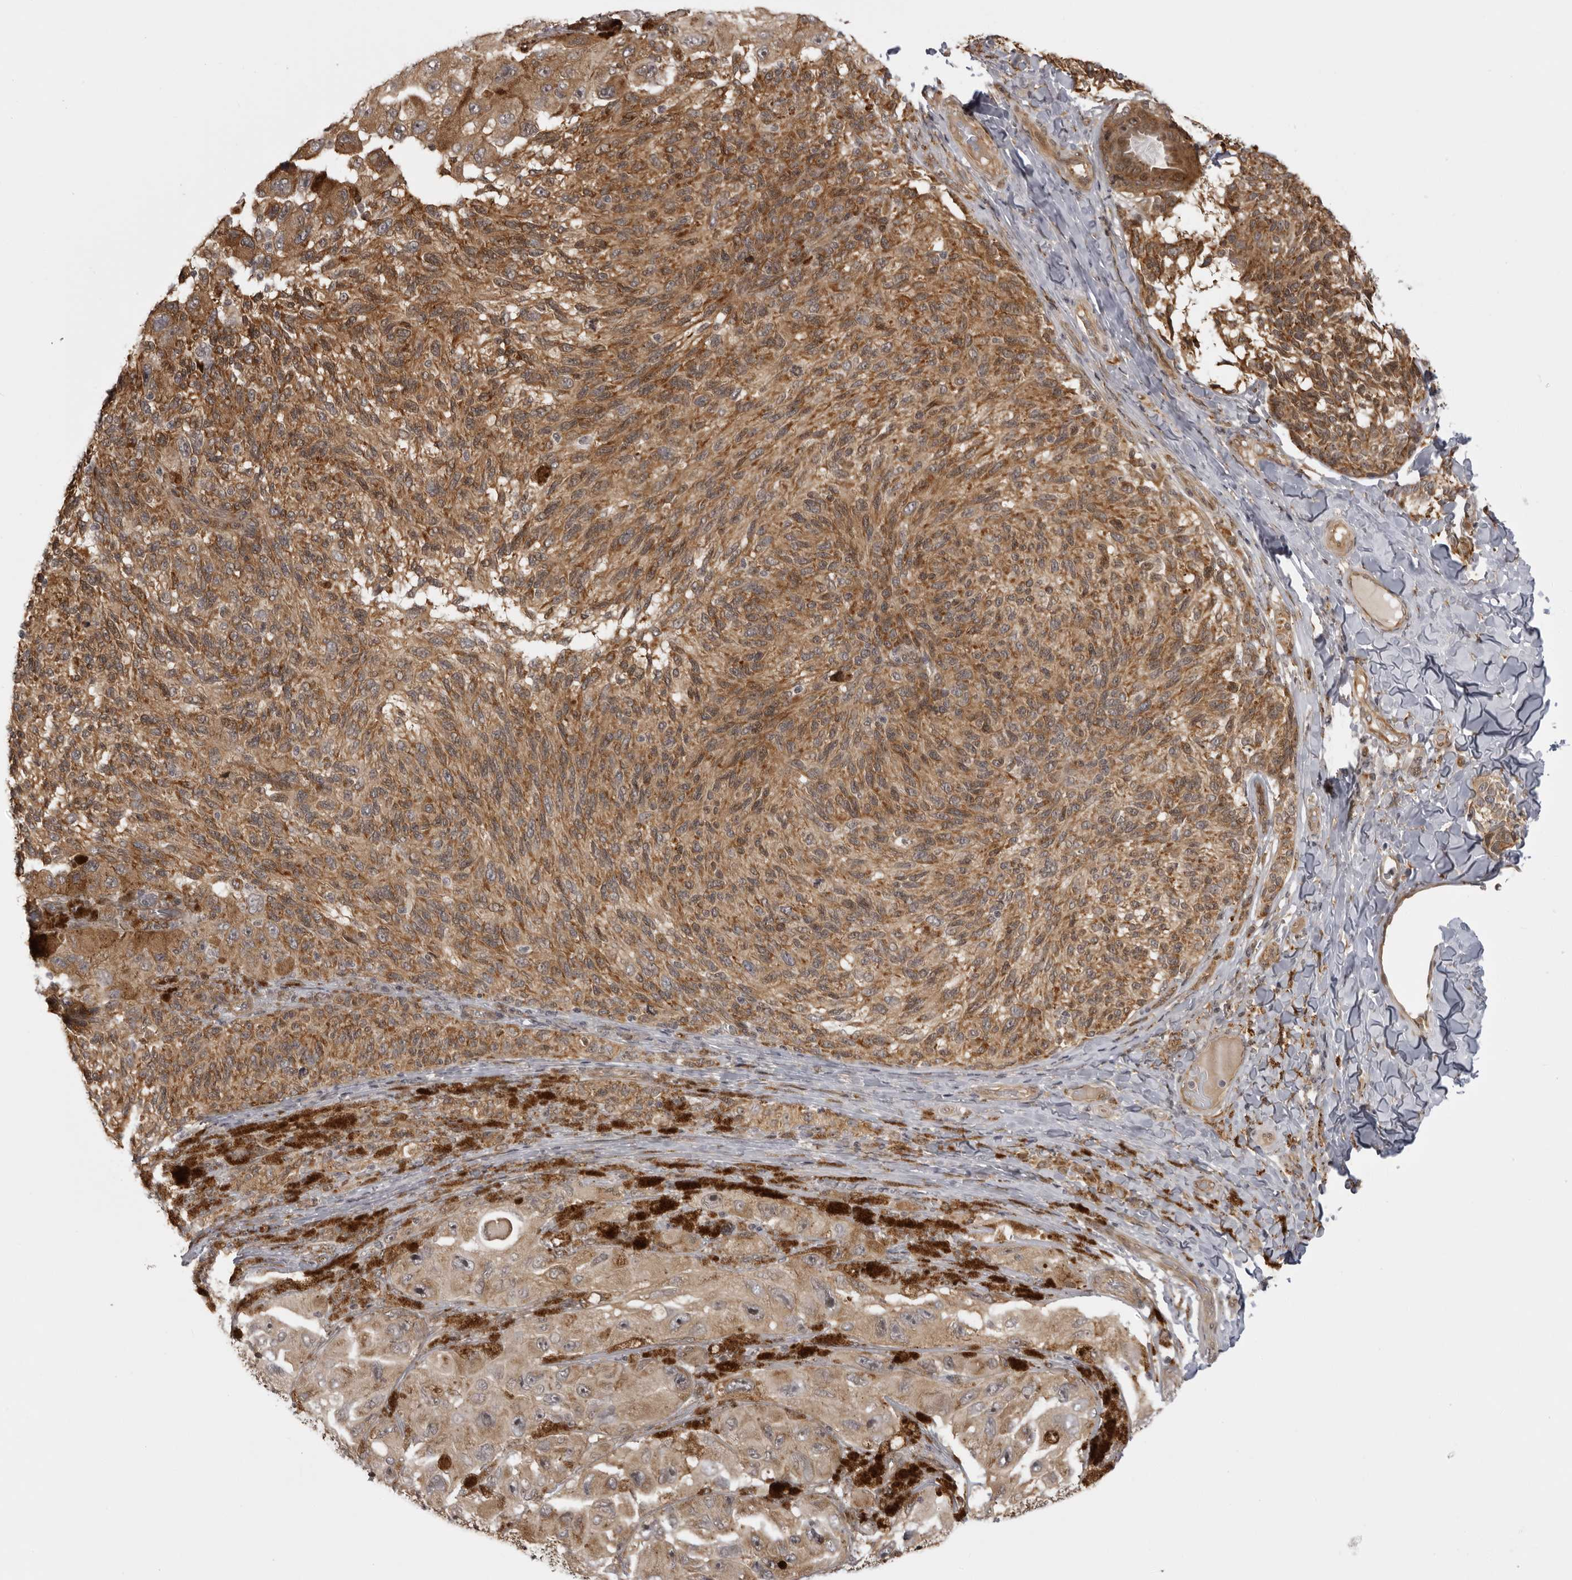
{"staining": {"intensity": "weak", "quantity": ">75%", "location": "cytoplasmic/membranous"}, "tissue": "melanoma", "cell_type": "Tumor cells", "image_type": "cancer", "snomed": [{"axis": "morphology", "description": "Malignant melanoma, NOS"}, {"axis": "topography", "description": "Skin"}], "caption": "Malignant melanoma stained with a protein marker exhibits weak staining in tumor cells.", "gene": "DNAH14", "patient": {"sex": "female", "age": 73}}